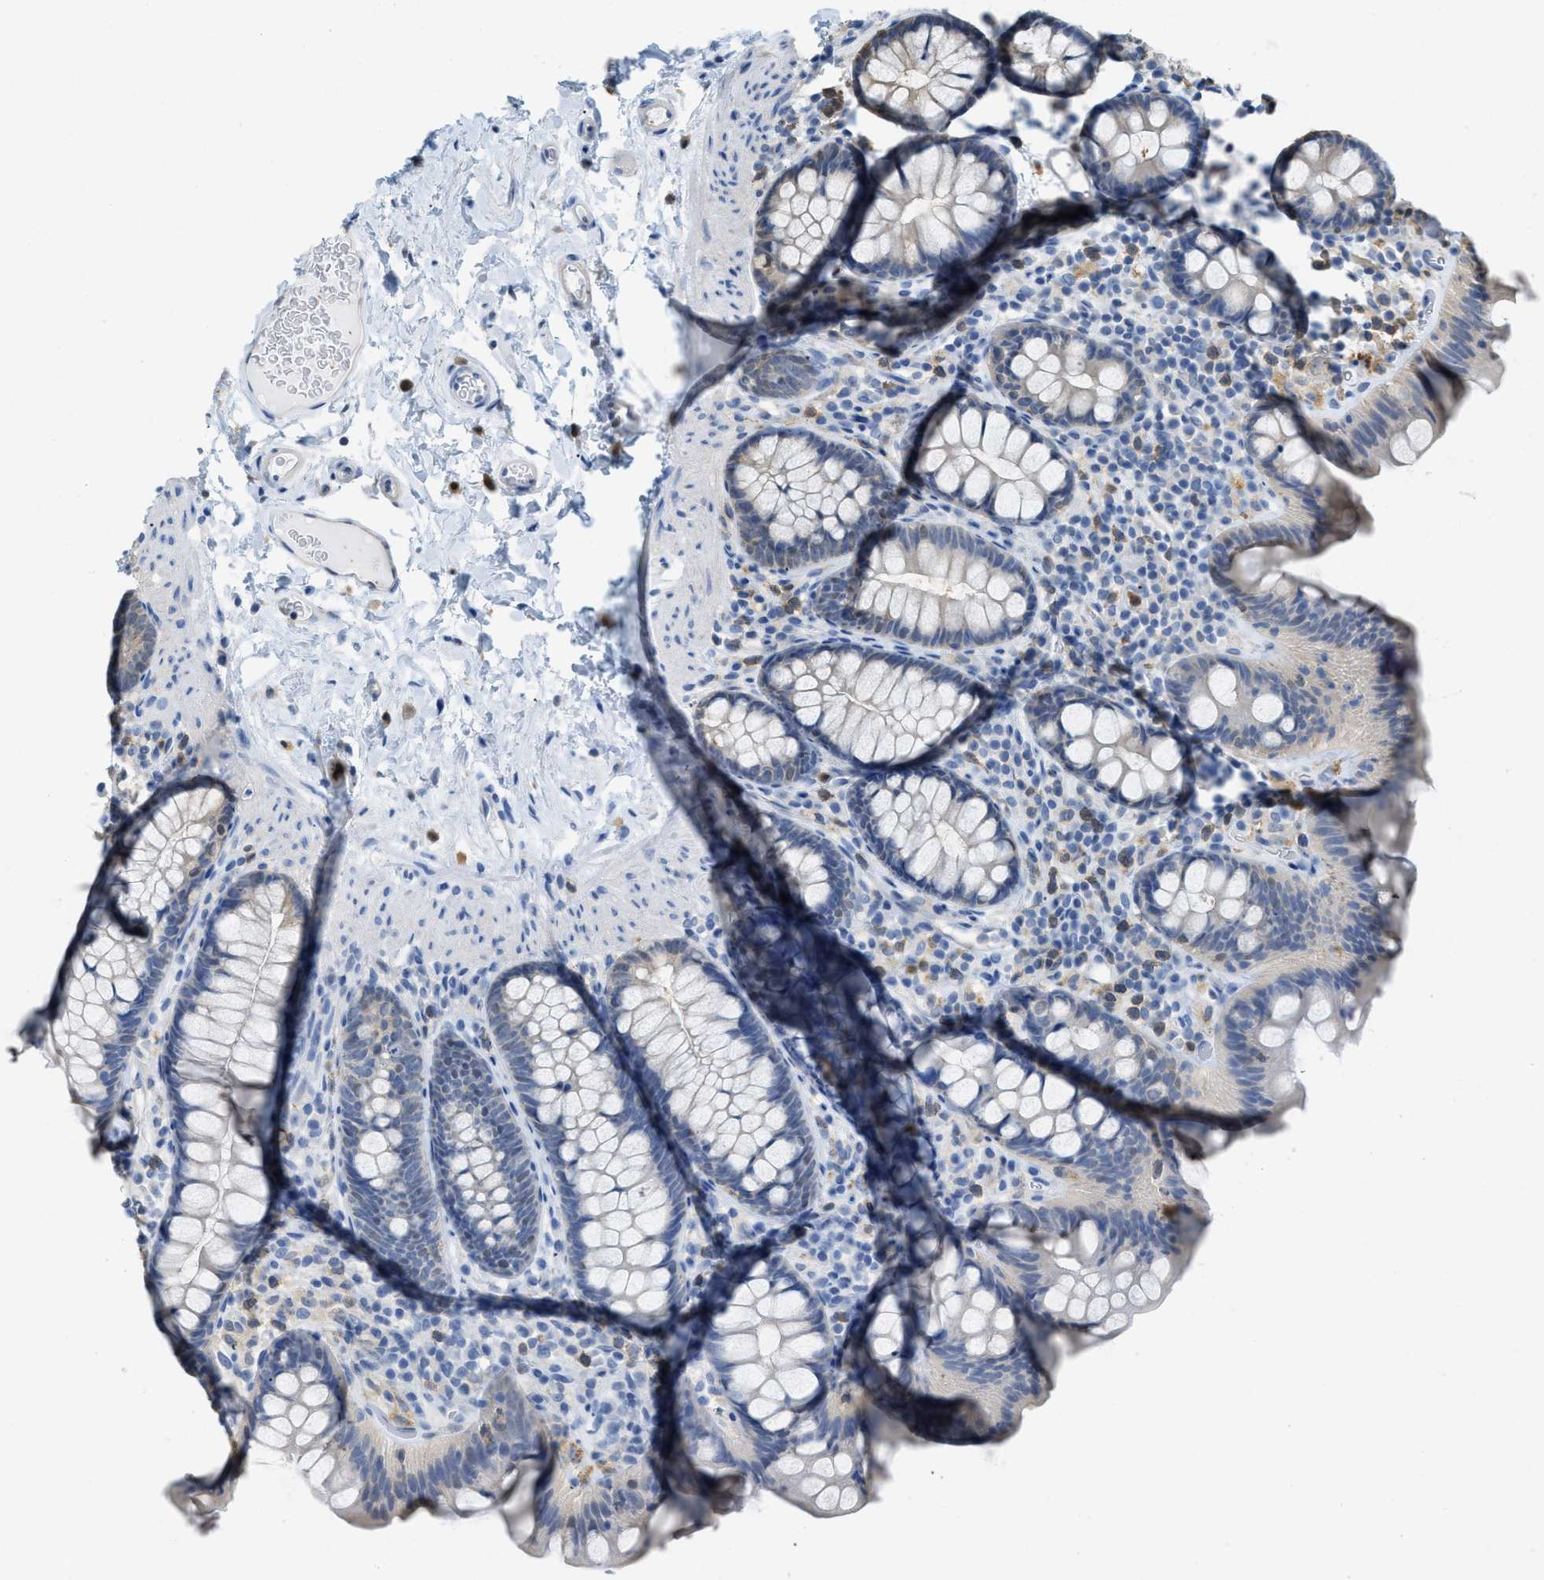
{"staining": {"intensity": "negative", "quantity": "none", "location": "none"}, "tissue": "colon", "cell_type": "Endothelial cells", "image_type": "normal", "snomed": [{"axis": "morphology", "description": "Normal tissue, NOS"}, {"axis": "topography", "description": "Colon"}], "caption": "An immunohistochemistry (IHC) micrograph of normal colon is shown. There is no staining in endothelial cells of colon. (DAB immunohistochemistry (IHC) visualized using brightfield microscopy, high magnification).", "gene": "SERPINB1", "patient": {"sex": "female", "age": 80}}